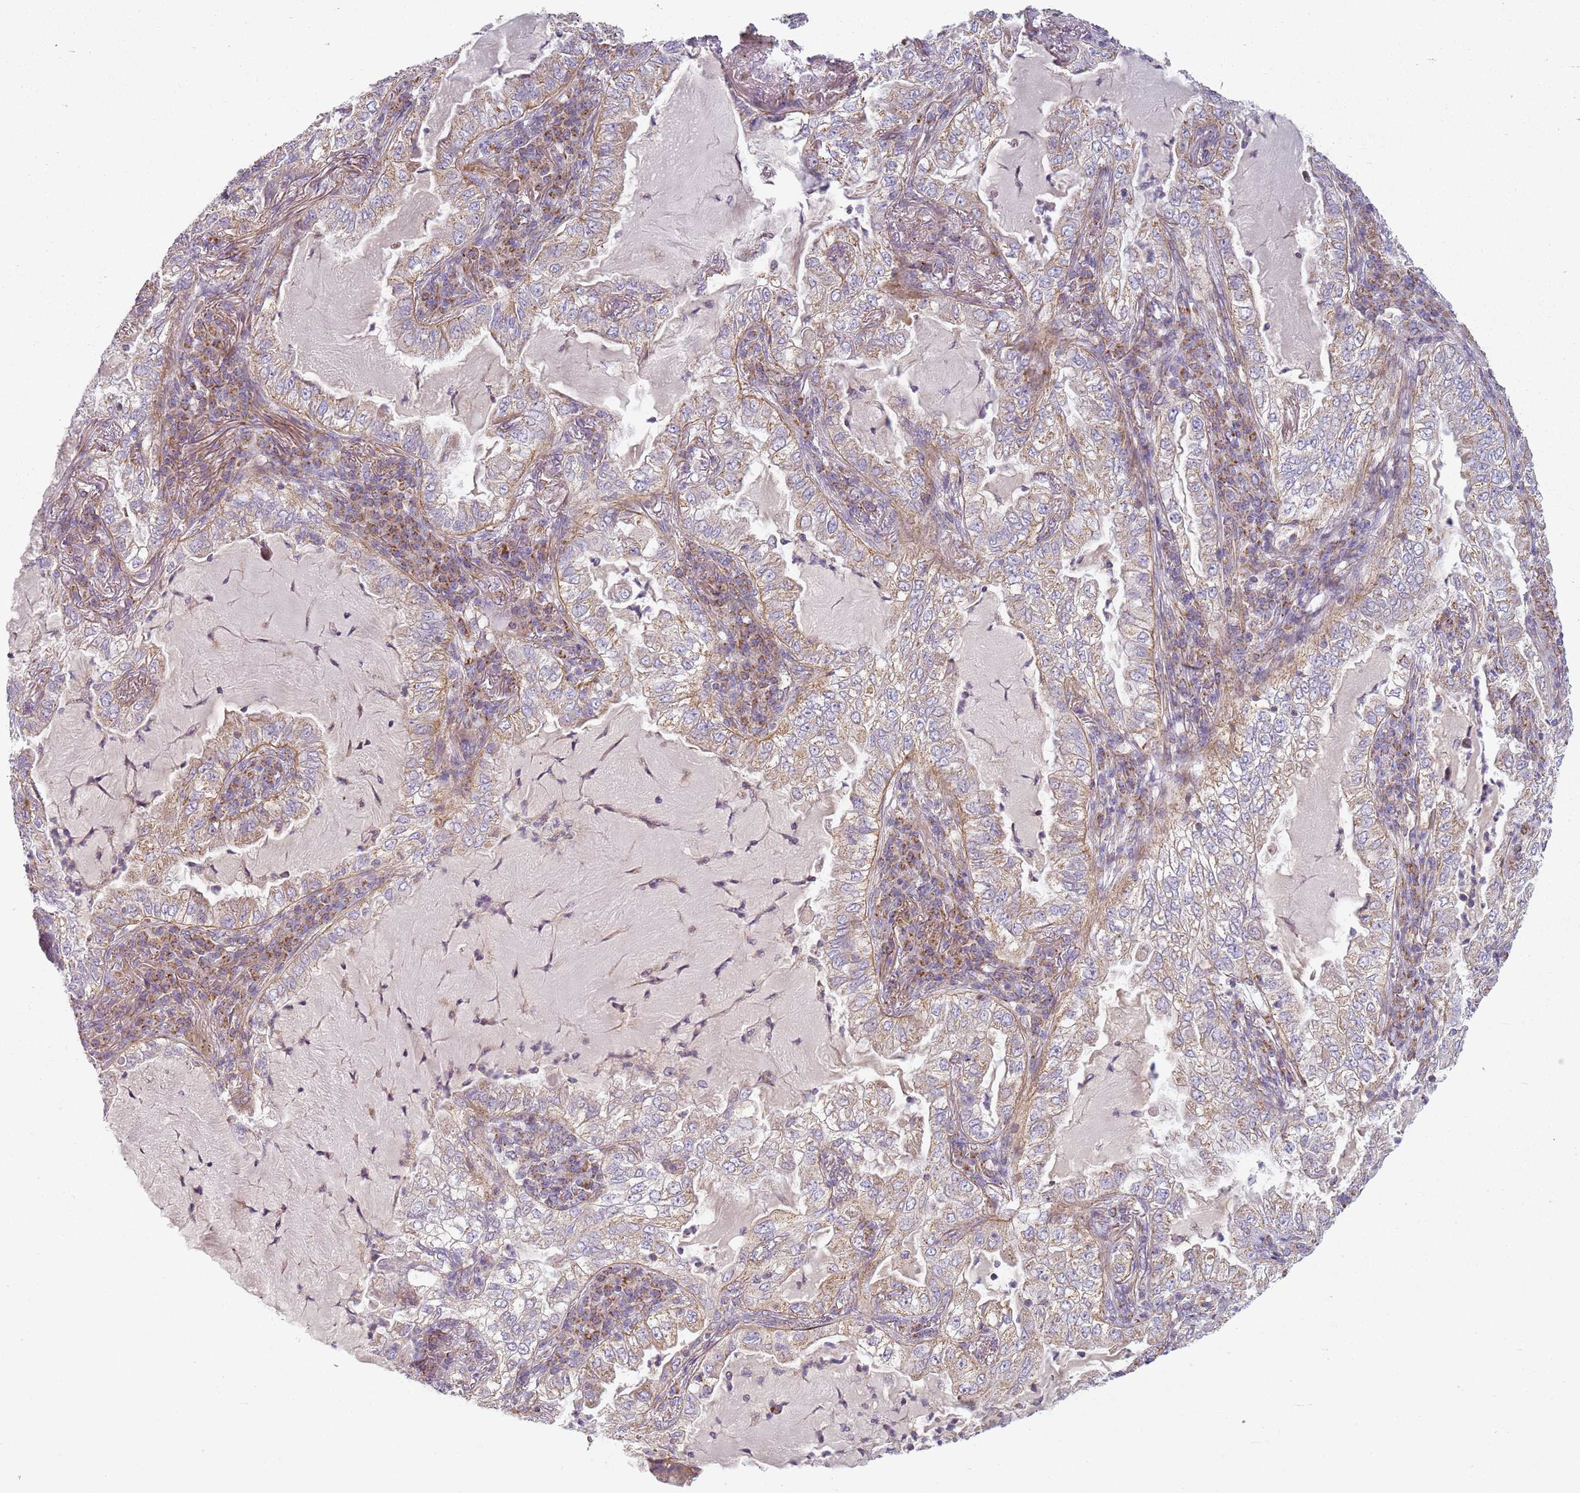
{"staining": {"intensity": "weak", "quantity": "25%-75%", "location": "cytoplasmic/membranous"}, "tissue": "lung cancer", "cell_type": "Tumor cells", "image_type": "cancer", "snomed": [{"axis": "morphology", "description": "Adenocarcinoma, NOS"}, {"axis": "topography", "description": "Lung"}], "caption": "IHC (DAB) staining of human lung adenocarcinoma demonstrates weak cytoplasmic/membranous protein staining in approximately 25%-75% of tumor cells. Nuclei are stained in blue.", "gene": "TMEM200C", "patient": {"sex": "female", "age": 73}}